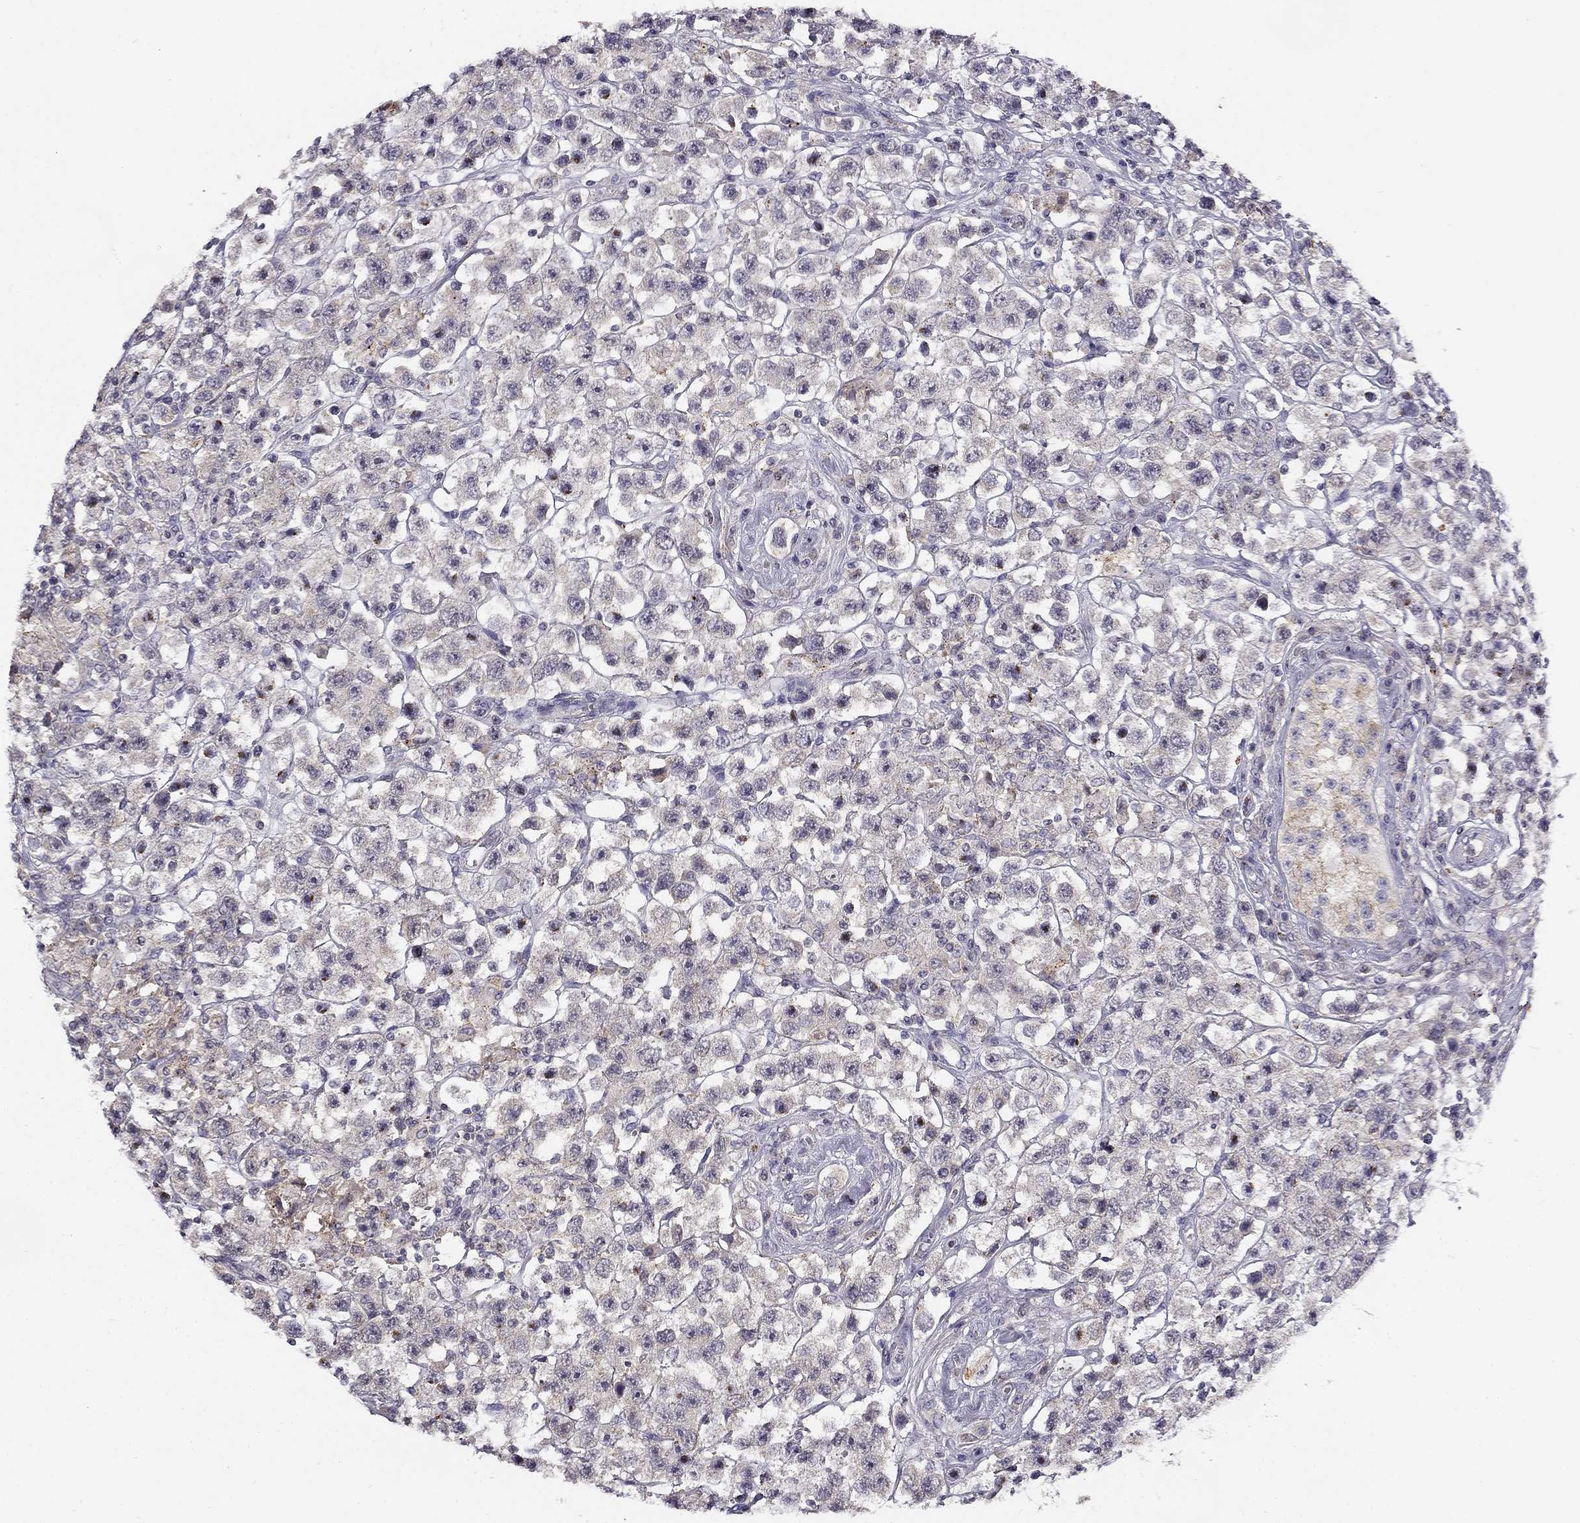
{"staining": {"intensity": "negative", "quantity": "none", "location": "none"}, "tissue": "testis cancer", "cell_type": "Tumor cells", "image_type": "cancer", "snomed": [{"axis": "morphology", "description": "Seminoma, NOS"}, {"axis": "topography", "description": "Testis"}], "caption": "Immunohistochemical staining of human testis seminoma exhibits no significant expression in tumor cells.", "gene": "CNR1", "patient": {"sex": "male", "age": 45}}